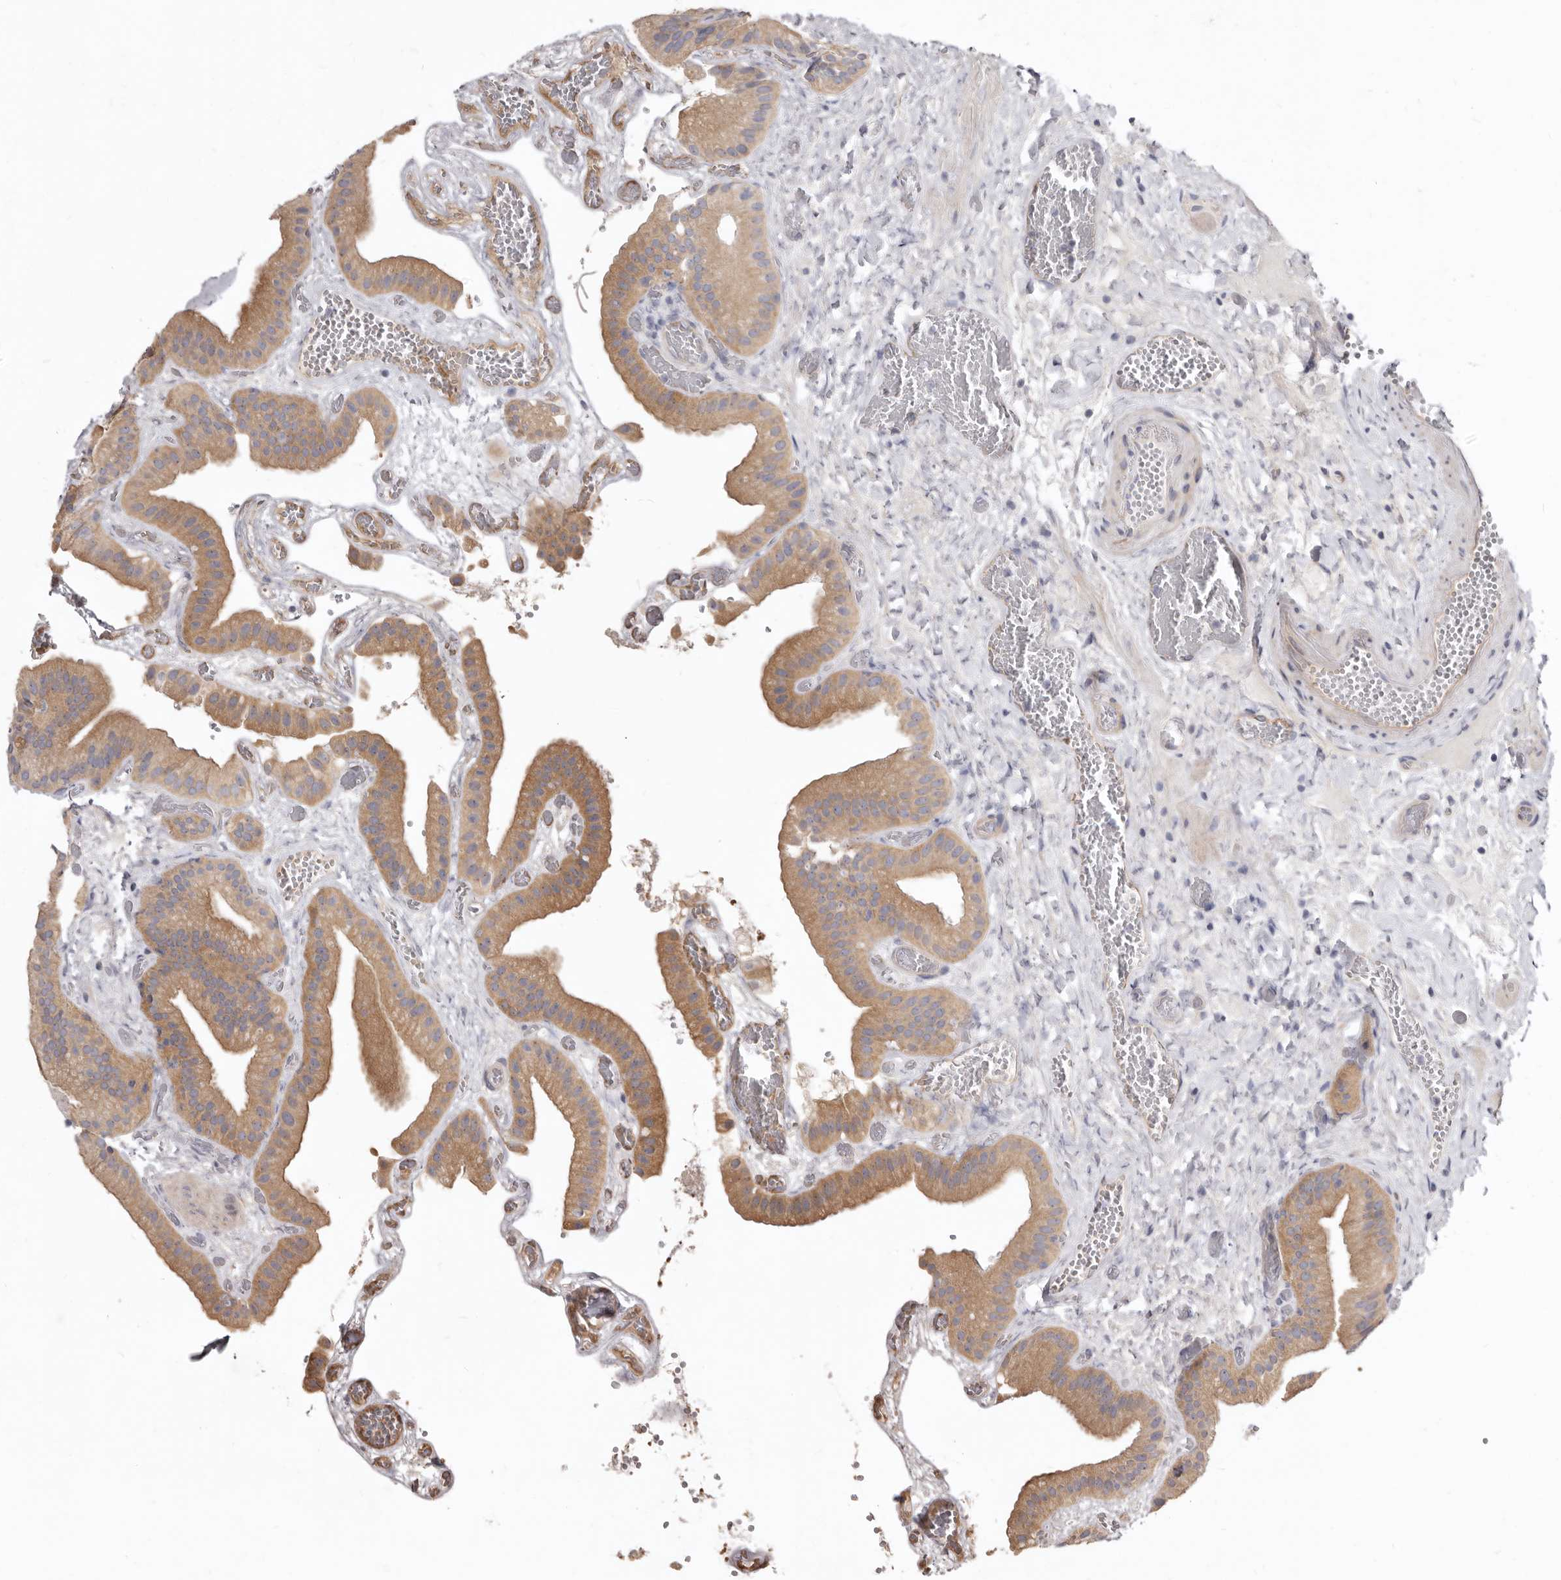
{"staining": {"intensity": "moderate", "quantity": ">75%", "location": "cytoplasmic/membranous"}, "tissue": "gallbladder", "cell_type": "Glandular cells", "image_type": "normal", "snomed": [{"axis": "morphology", "description": "Normal tissue, NOS"}, {"axis": "topography", "description": "Gallbladder"}], "caption": "Glandular cells exhibit medium levels of moderate cytoplasmic/membranous expression in approximately >75% of cells in benign gallbladder. The protein of interest is stained brown, and the nuclei are stained in blue (DAB IHC with brightfield microscopy, high magnification).", "gene": "FMO2", "patient": {"sex": "female", "age": 64}}